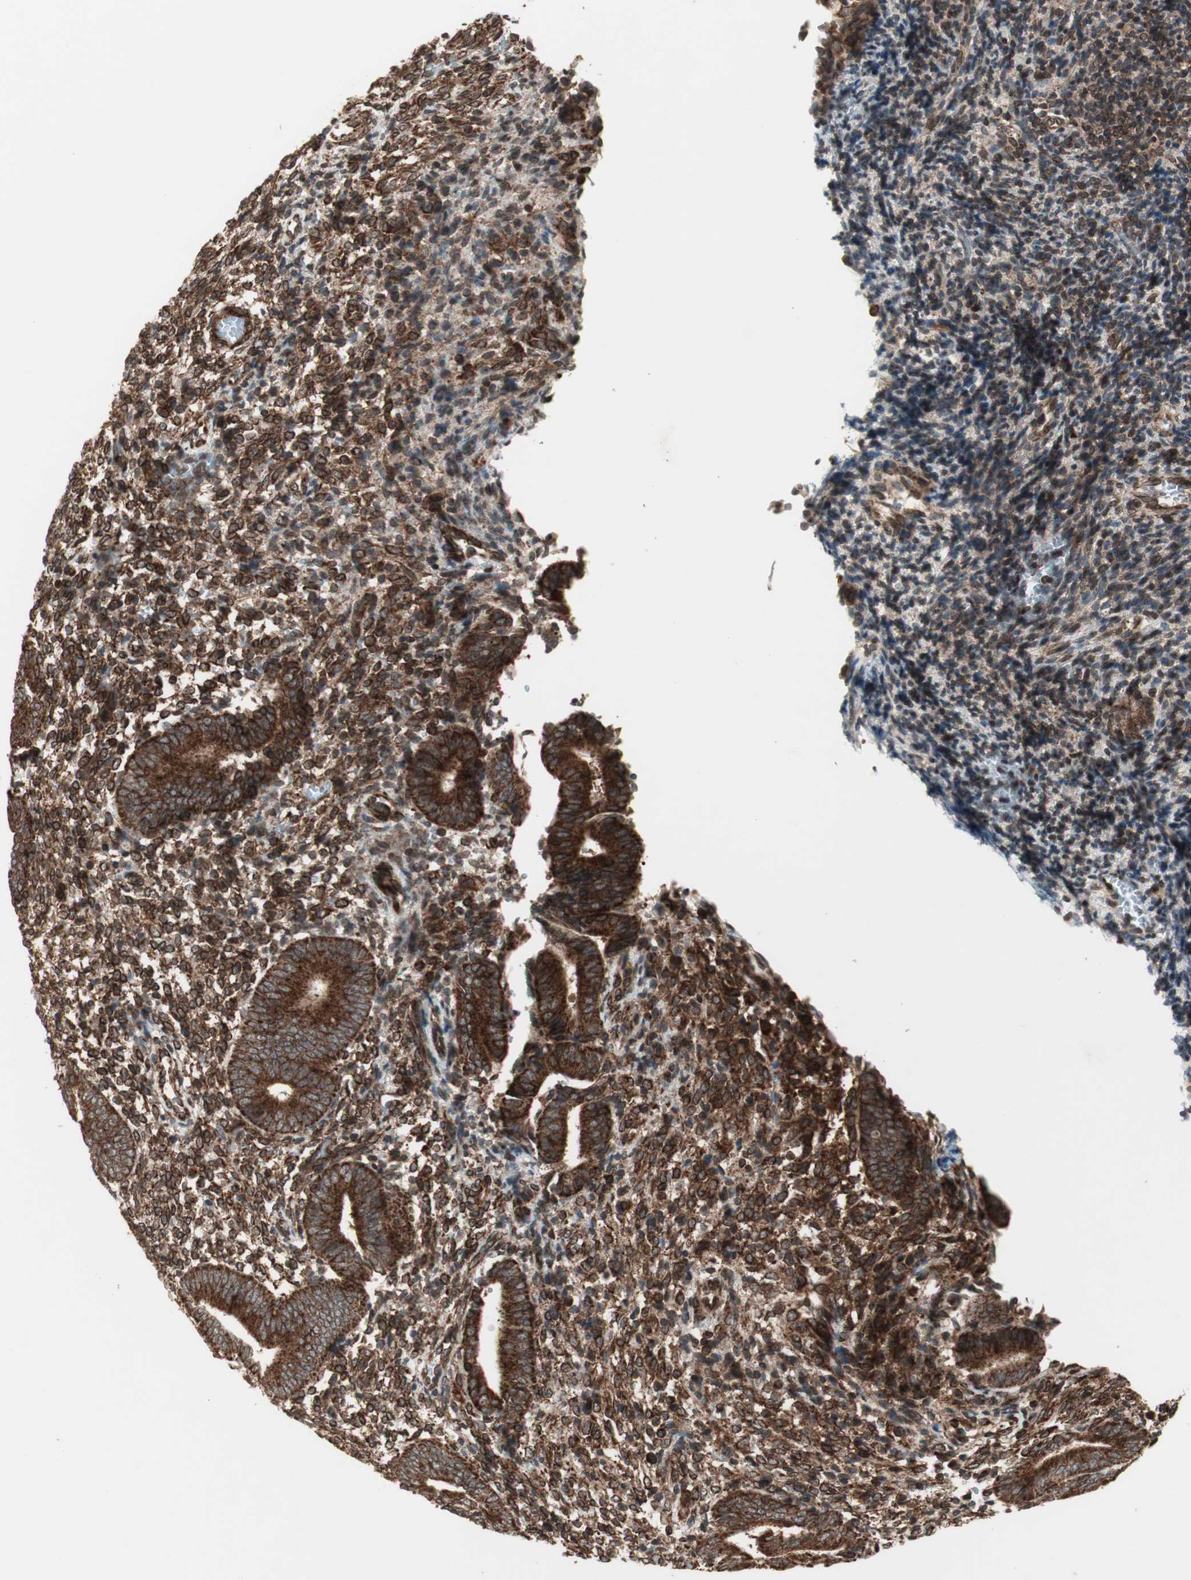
{"staining": {"intensity": "strong", "quantity": ">75%", "location": "cytoplasmic/membranous,nuclear"}, "tissue": "endometrium", "cell_type": "Cells in endometrial stroma", "image_type": "normal", "snomed": [{"axis": "morphology", "description": "Normal tissue, NOS"}, {"axis": "topography", "description": "Uterus"}, {"axis": "topography", "description": "Endometrium"}], "caption": "Immunohistochemical staining of benign human endometrium displays >75% levels of strong cytoplasmic/membranous,nuclear protein staining in approximately >75% of cells in endometrial stroma.", "gene": "NUP62", "patient": {"sex": "female", "age": 33}}